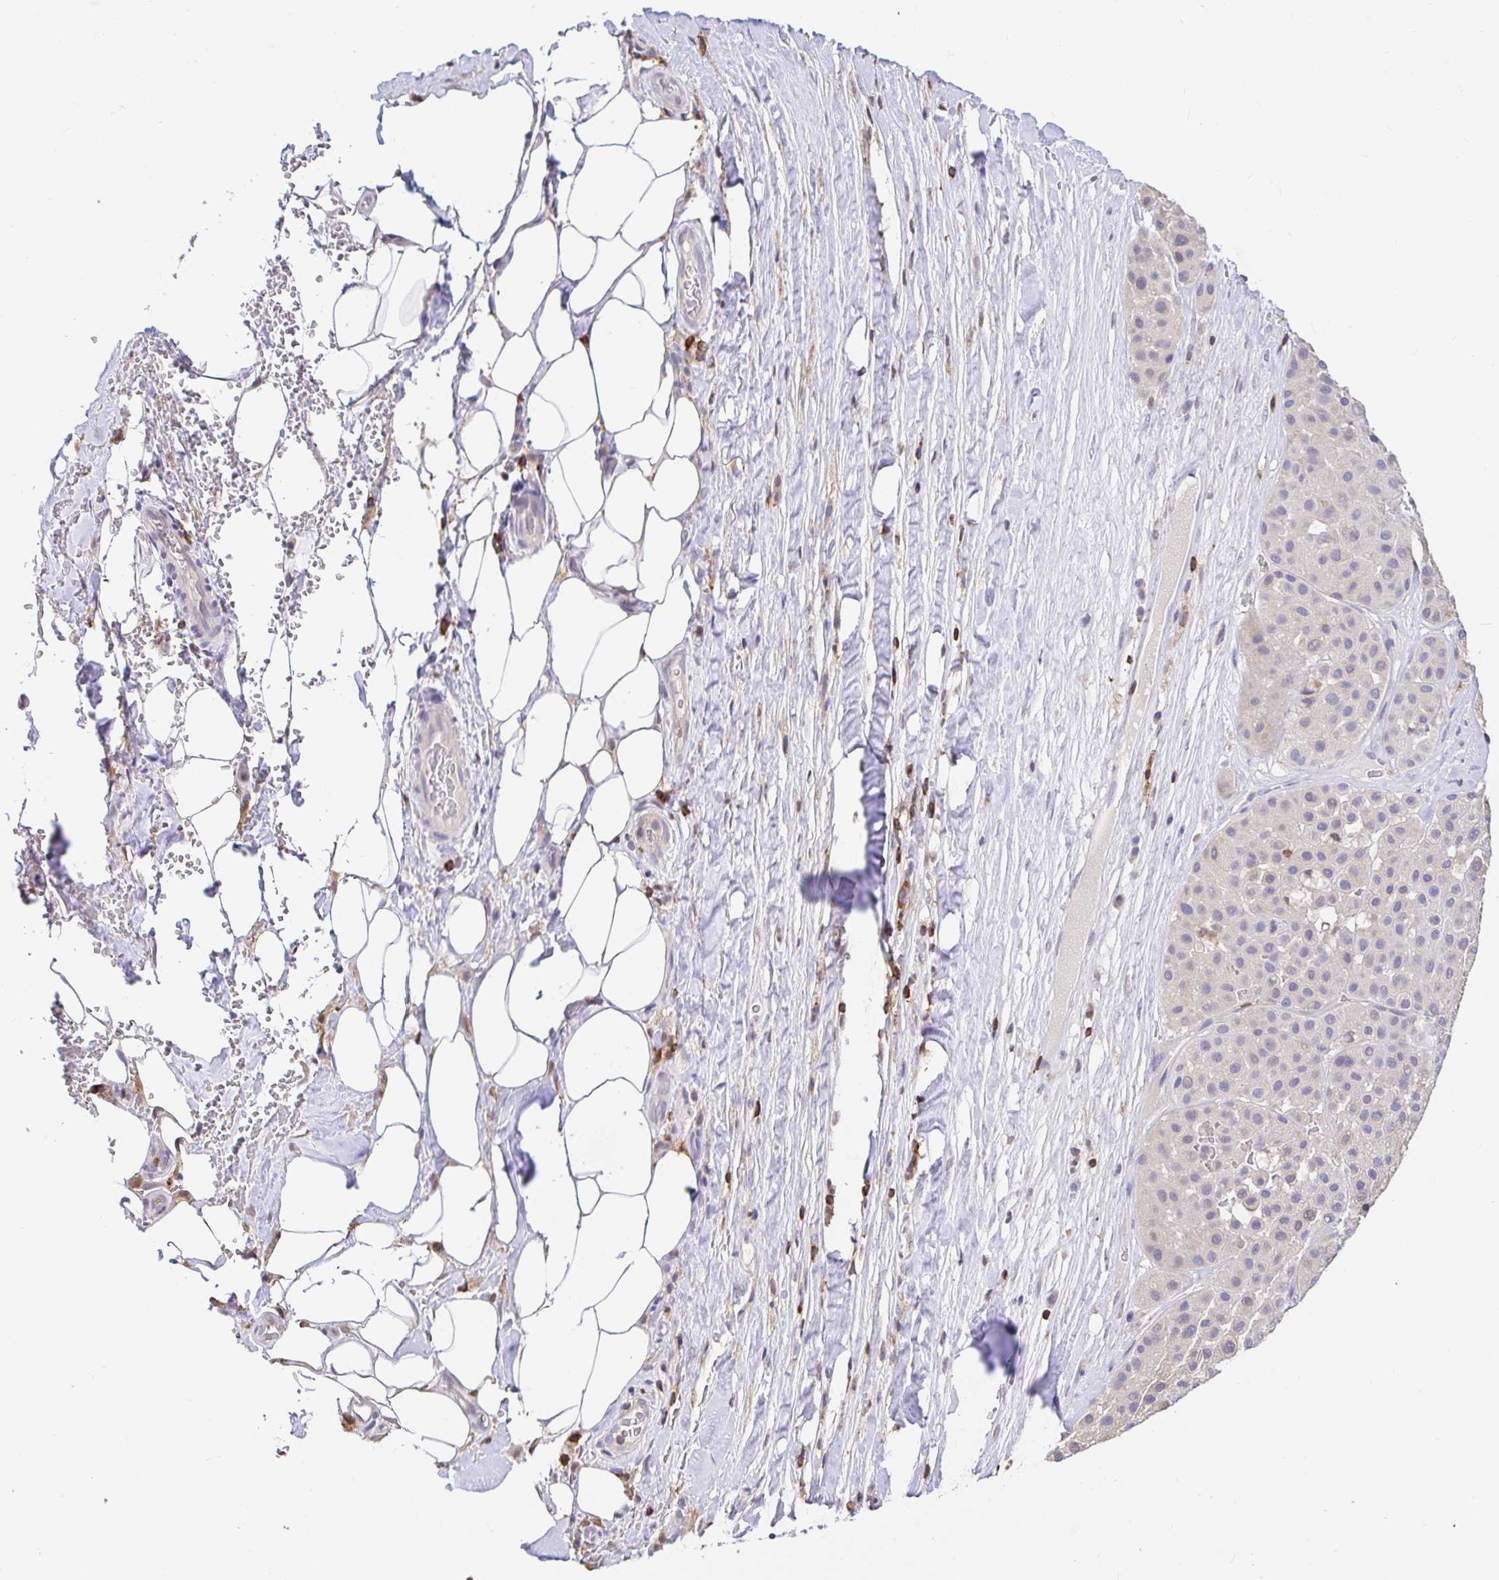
{"staining": {"intensity": "negative", "quantity": "none", "location": "none"}, "tissue": "melanoma", "cell_type": "Tumor cells", "image_type": "cancer", "snomed": [{"axis": "morphology", "description": "Malignant melanoma, Metastatic site"}, {"axis": "topography", "description": "Smooth muscle"}], "caption": "Protein analysis of malignant melanoma (metastatic site) shows no significant expression in tumor cells. (DAB immunohistochemistry with hematoxylin counter stain).", "gene": "SKAP1", "patient": {"sex": "male", "age": 41}}